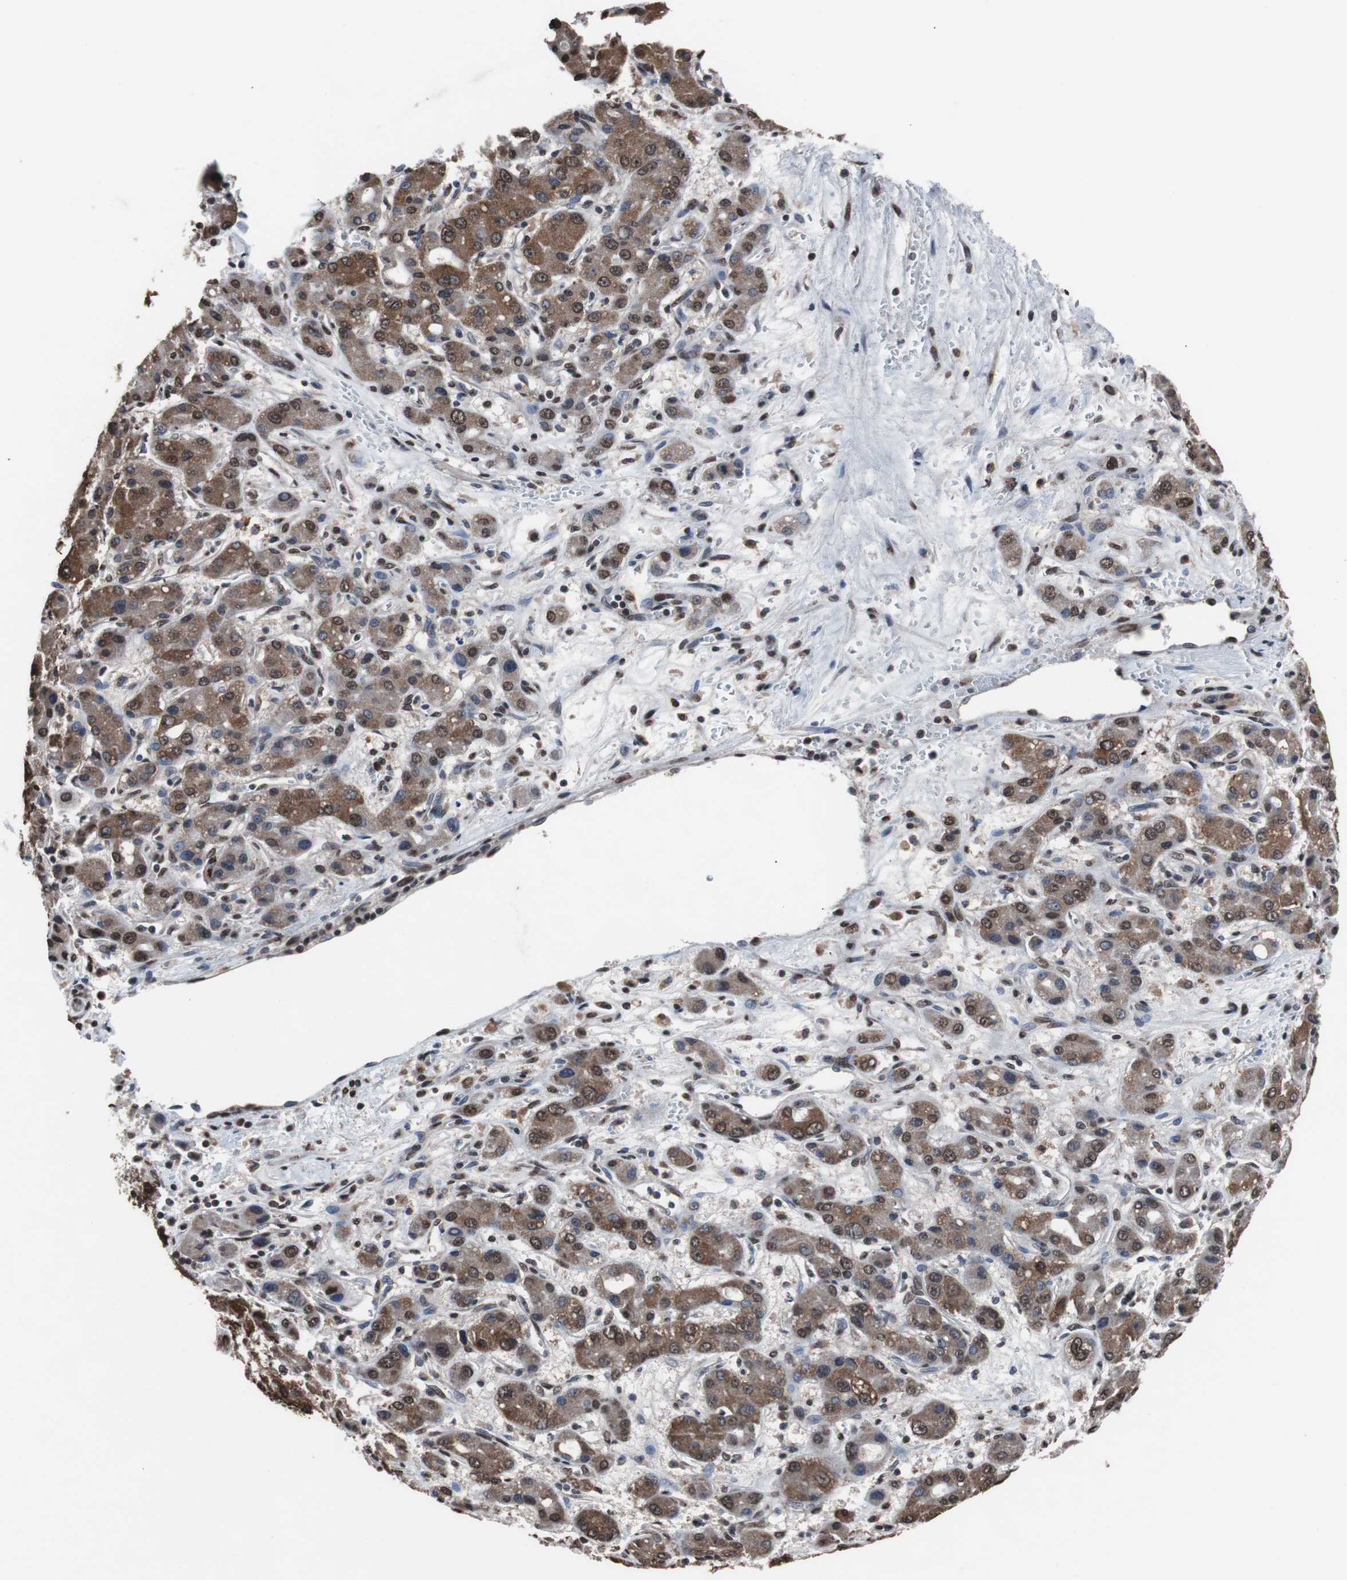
{"staining": {"intensity": "moderate", "quantity": ">75%", "location": "cytoplasmic/membranous"}, "tissue": "liver cancer", "cell_type": "Tumor cells", "image_type": "cancer", "snomed": [{"axis": "morphology", "description": "Carcinoma, Hepatocellular, NOS"}, {"axis": "topography", "description": "Liver"}], "caption": "Immunohistochemical staining of human liver cancer (hepatocellular carcinoma) demonstrates medium levels of moderate cytoplasmic/membranous protein expression in approximately >75% of tumor cells. (DAB (3,3'-diaminobenzidine) IHC, brown staining for protein, blue staining for nuclei).", "gene": "MED27", "patient": {"sex": "male", "age": 55}}